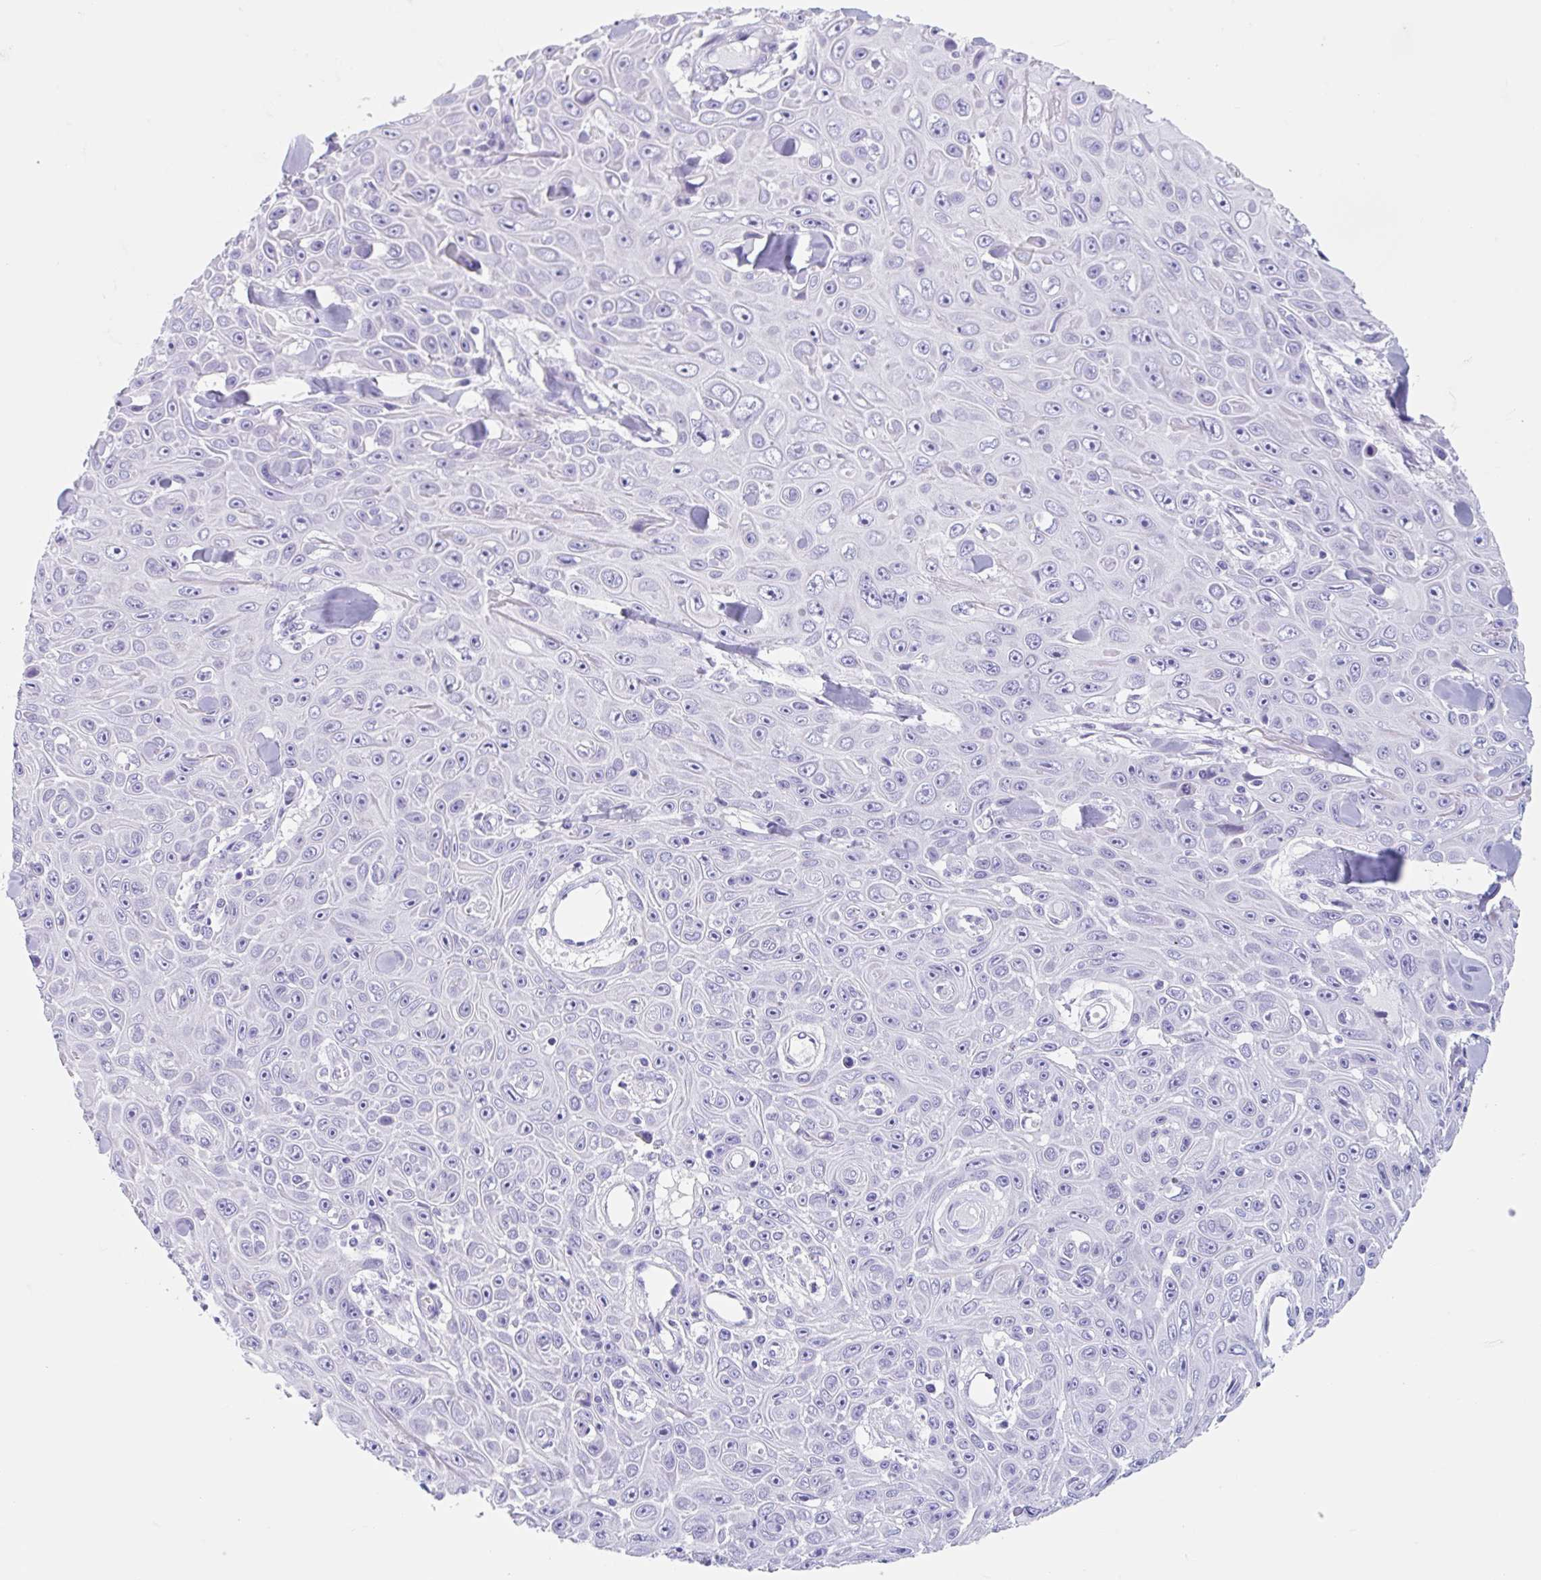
{"staining": {"intensity": "negative", "quantity": "none", "location": "none"}, "tissue": "skin cancer", "cell_type": "Tumor cells", "image_type": "cancer", "snomed": [{"axis": "morphology", "description": "Squamous cell carcinoma, NOS"}, {"axis": "topography", "description": "Skin"}], "caption": "An immunohistochemistry image of skin cancer is shown. There is no staining in tumor cells of skin cancer. Nuclei are stained in blue.", "gene": "CPTP", "patient": {"sex": "male", "age": 82}}